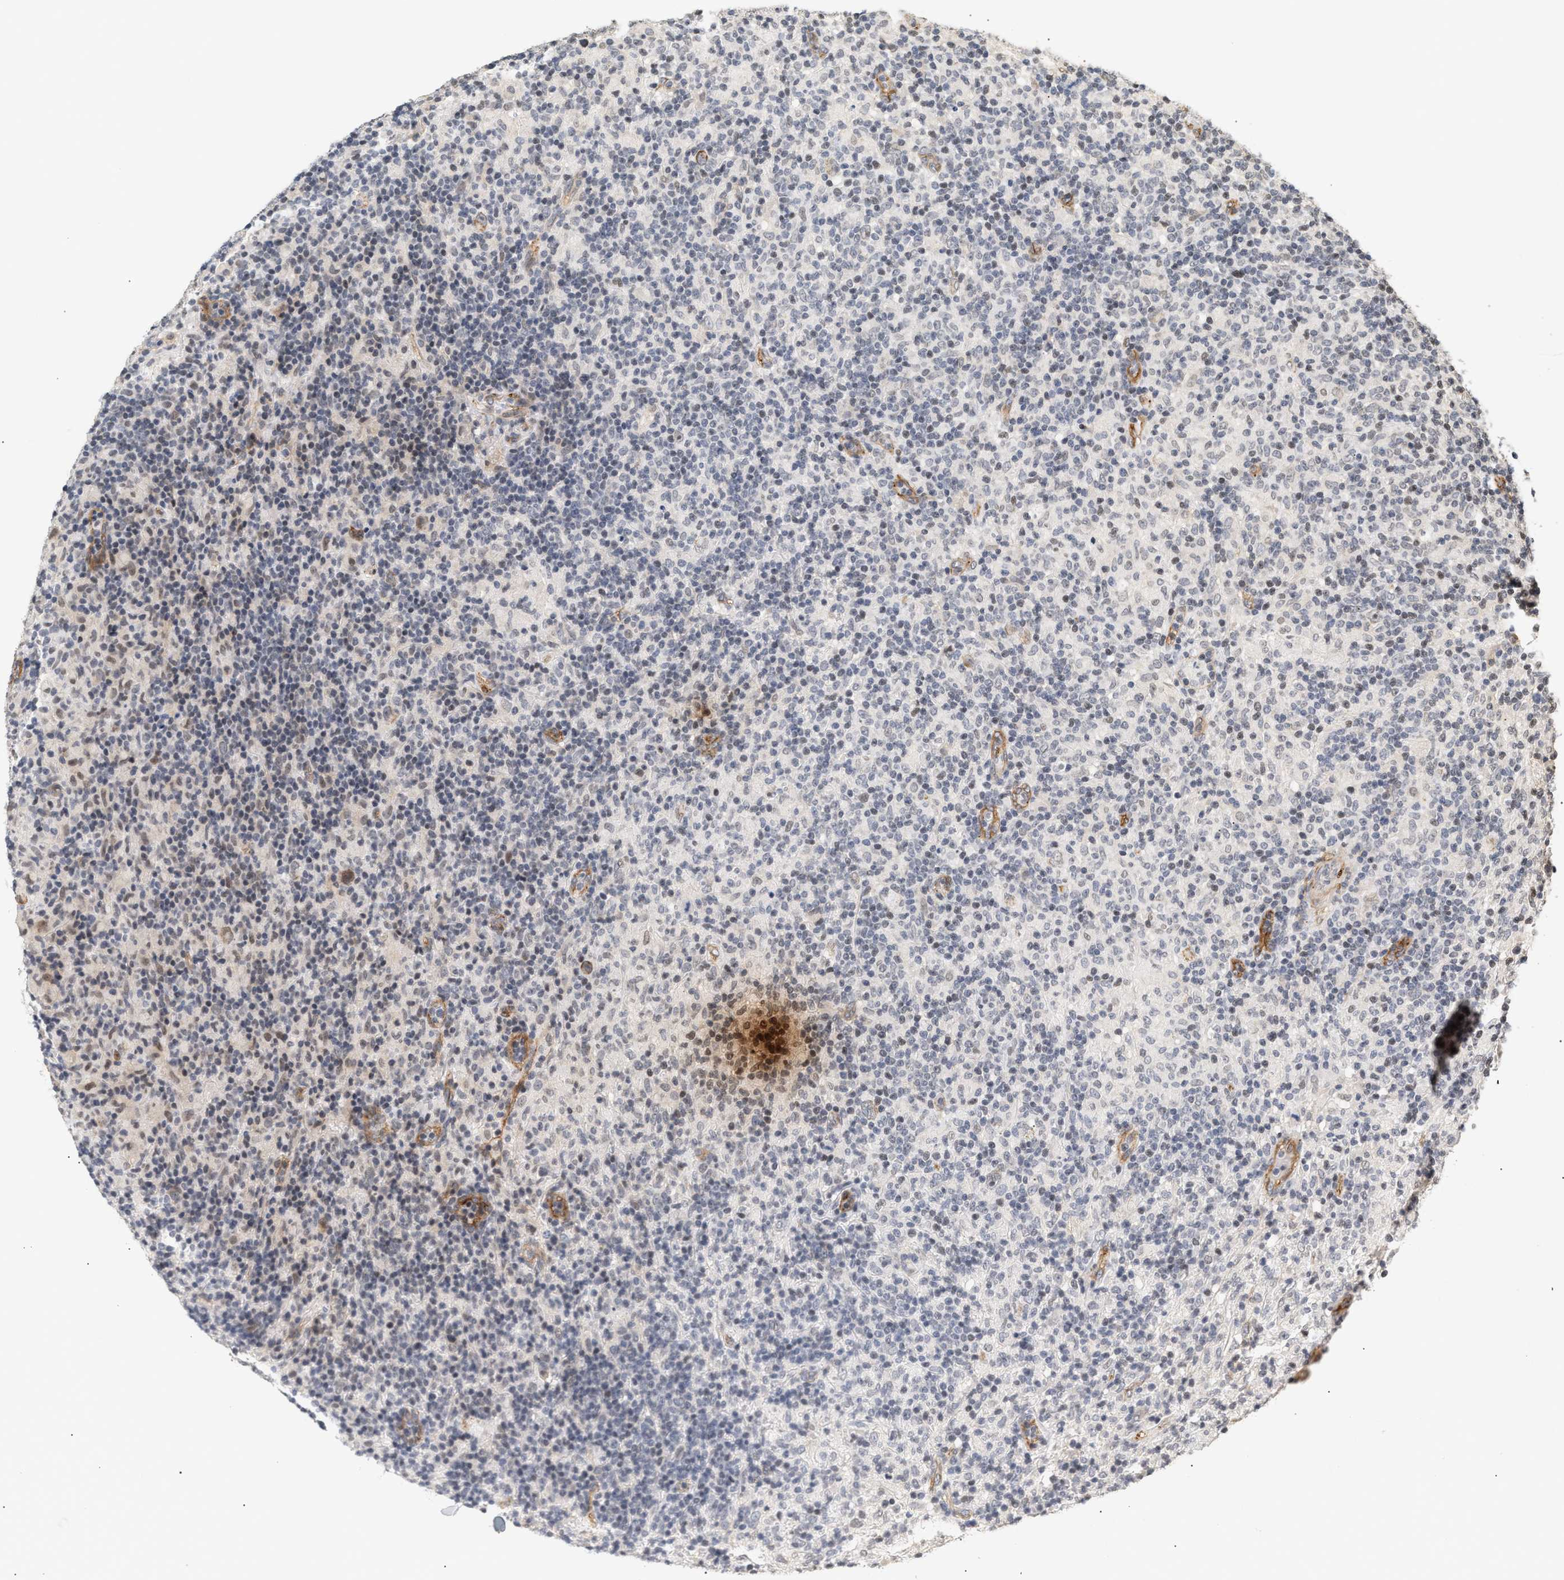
{"staining": {"intensity": "negative", "quantity": "none", "location": "none"}, "tissue": "lymphoma", "cell_type": "Tumor cells", "image_type": "cancer", "snomed": [{"axis": "morphology", "description": "Hodgkin's disease, NOS"}, {"axis": "topography", "description": "Lymph node"}], "caption": "An IHC image of Hodgkin's disease is shown. There is no staining in tumor cells of Hodgkin's disease.", "gene": "PLXND1", "patient": {"sex": "male", "age": 70}}